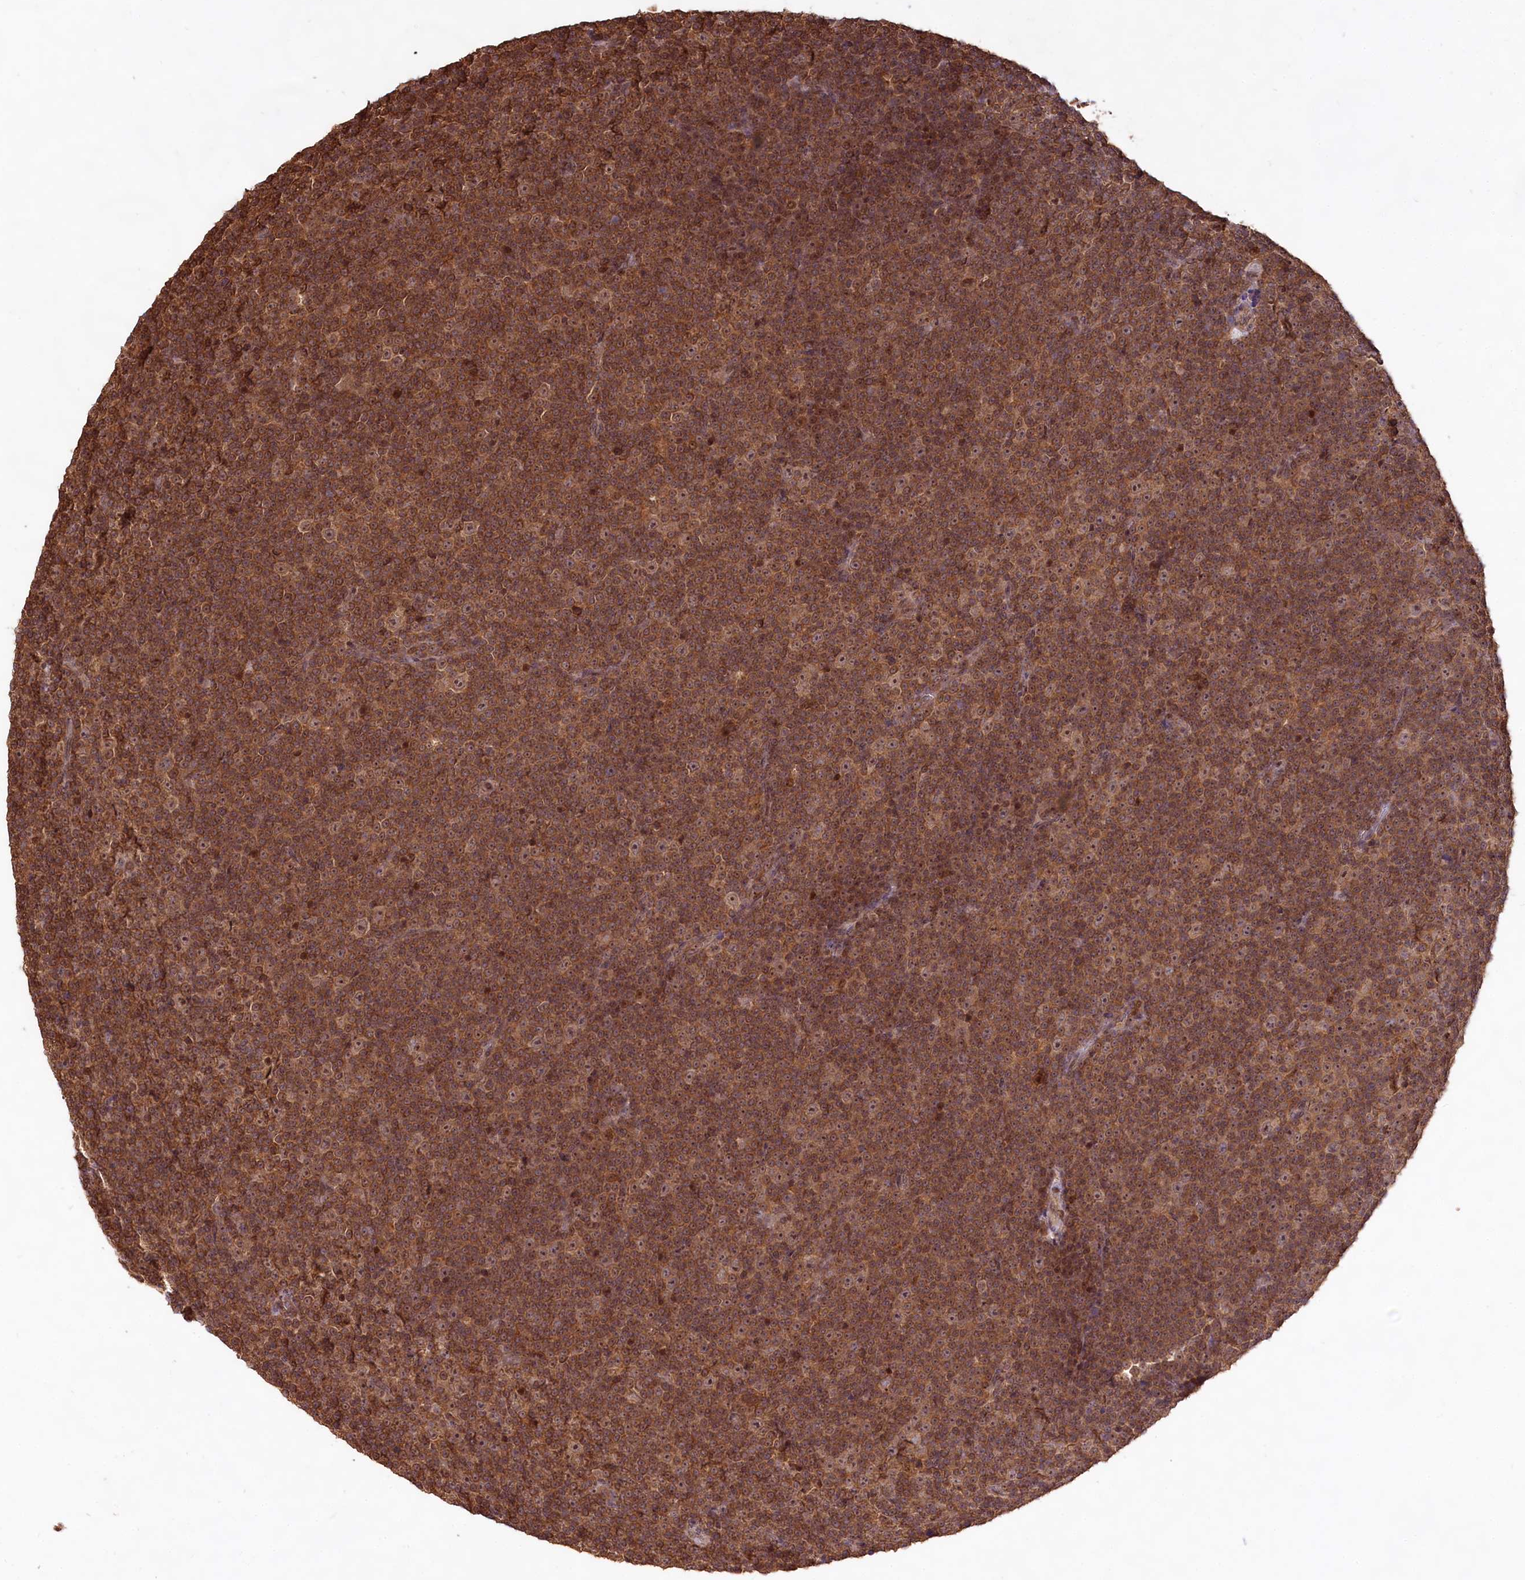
{"staining": {"intensity": "moderate", "quantity": ">75%", "location": "cytoplasmic/membranous,nuclear"}, "tissue": "lymphoma", "cell_type": "Tumor cells", "image_type": "cancer", "snomed": [{"axis": "morphology", "description": "Malignant lymphoma, non-Hodgkin's type, Low grade"}, {"axis": "topography", "description": "Lymph node"}], "caption": "Tumor cells demonstrate medium levels of moderate cytoplasmic/membranous and nuclear staining in approximately >75% of cells in human lymphoma. The staining is performed using DAB brown chromogen to label protein expression. The nuclei are counter-stained blue using hematoxylin.", "gene": "RRP8", "patient": {"sex": "female", "age": 67}}